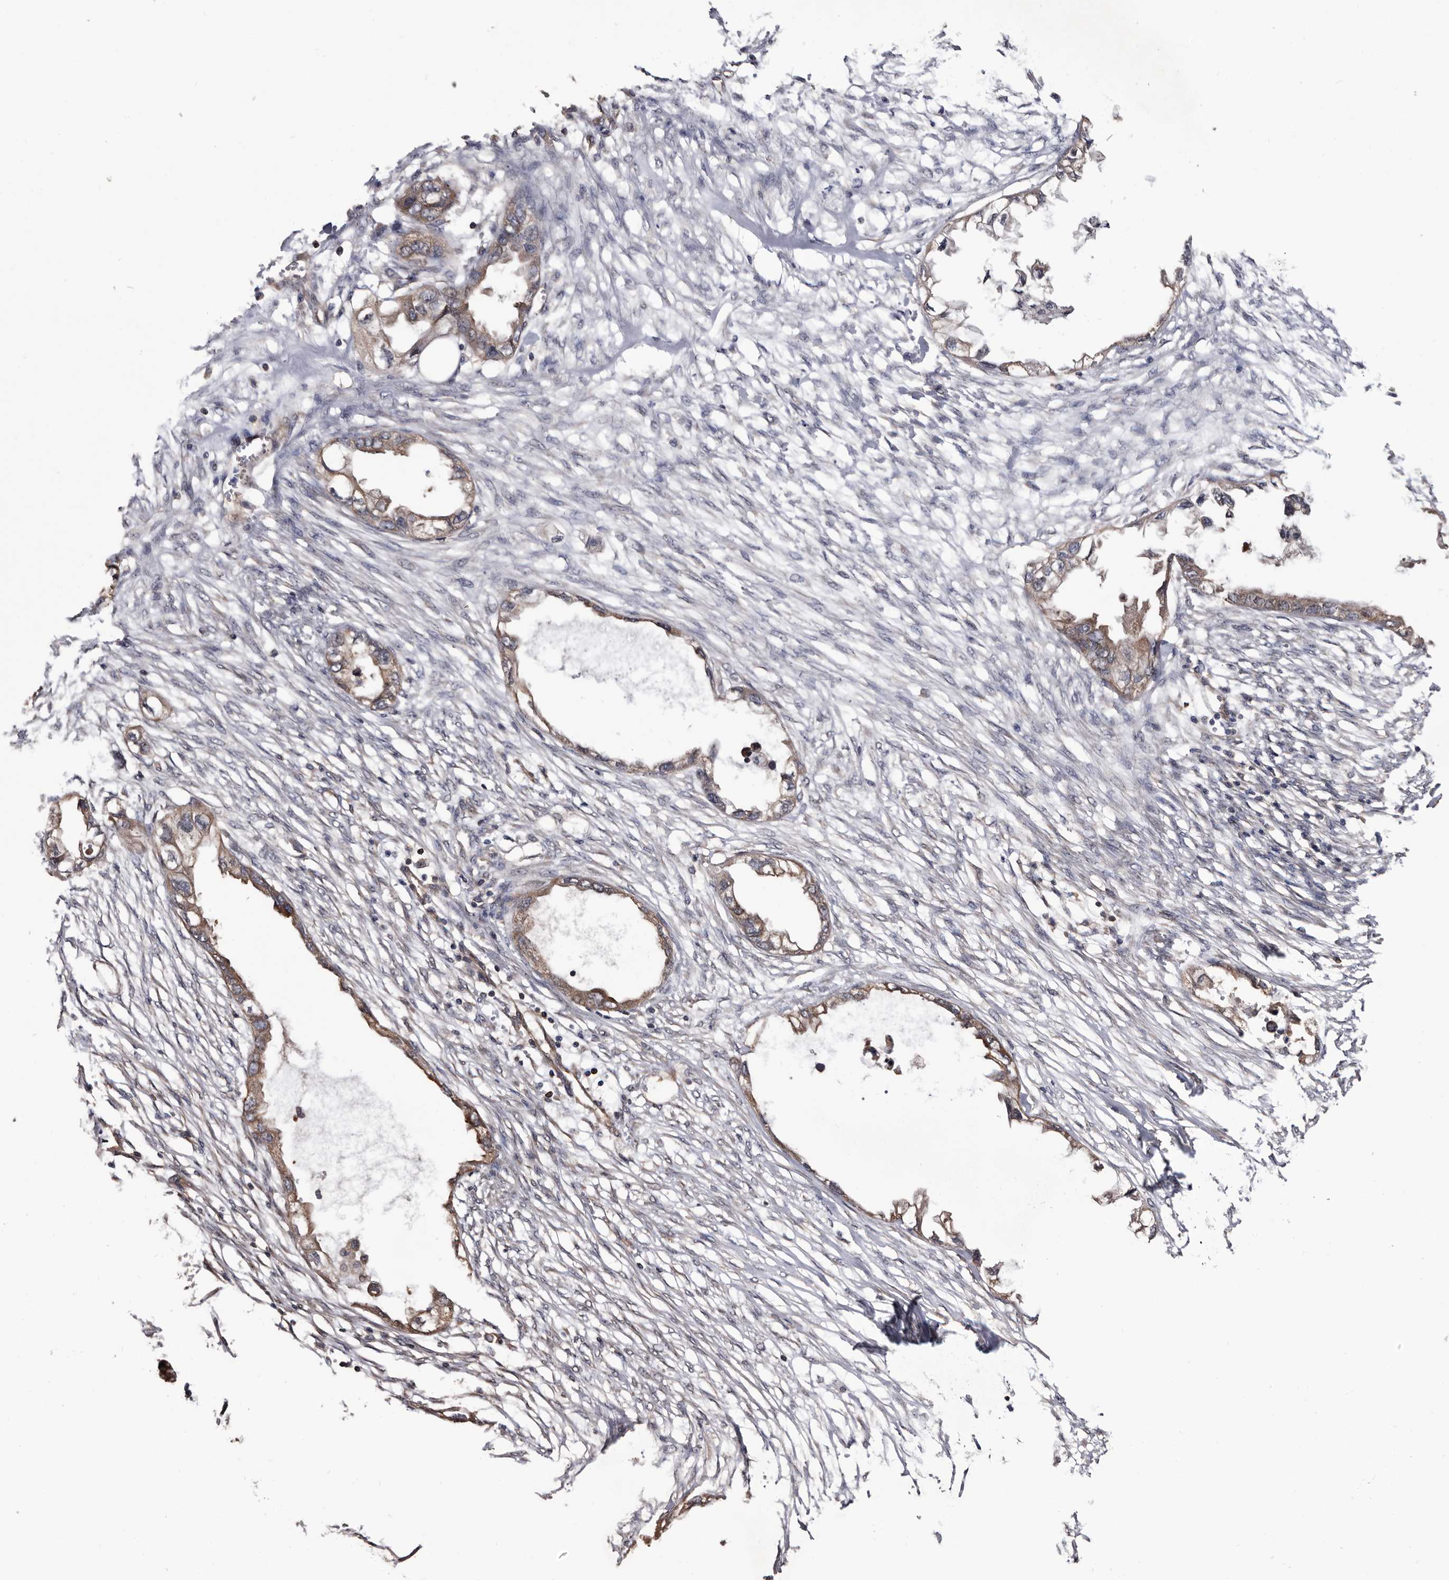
{"staining": {"intensity": "moderate", "quantity": ">75%", "location": "cytoplasmic/membranous"}, "tissue": "endometrial cancer", "cell_type": "Tumor cells", "image_type": "cancer", "snomed": [{"axis": "morphology", "description": "Adenocarcinoma, NOS"}, {"axis": "morphology", "description": "Adenocarcinoma, metastatic, NOS"}, {"axis": "topography", "description": "Adipose tissue"}, {"axis": "topography", "description": "Endometrium"}], "caption": "This image demonstrates immunohistochemistry (IHC) staining of endometrial metastatic adenocarcinoma, with medium moderate cytoplasmic/membranous staining in about >75% of tumor cells.", "gene": "TTI2", "patient": {"sex": "female", "age": 67}}